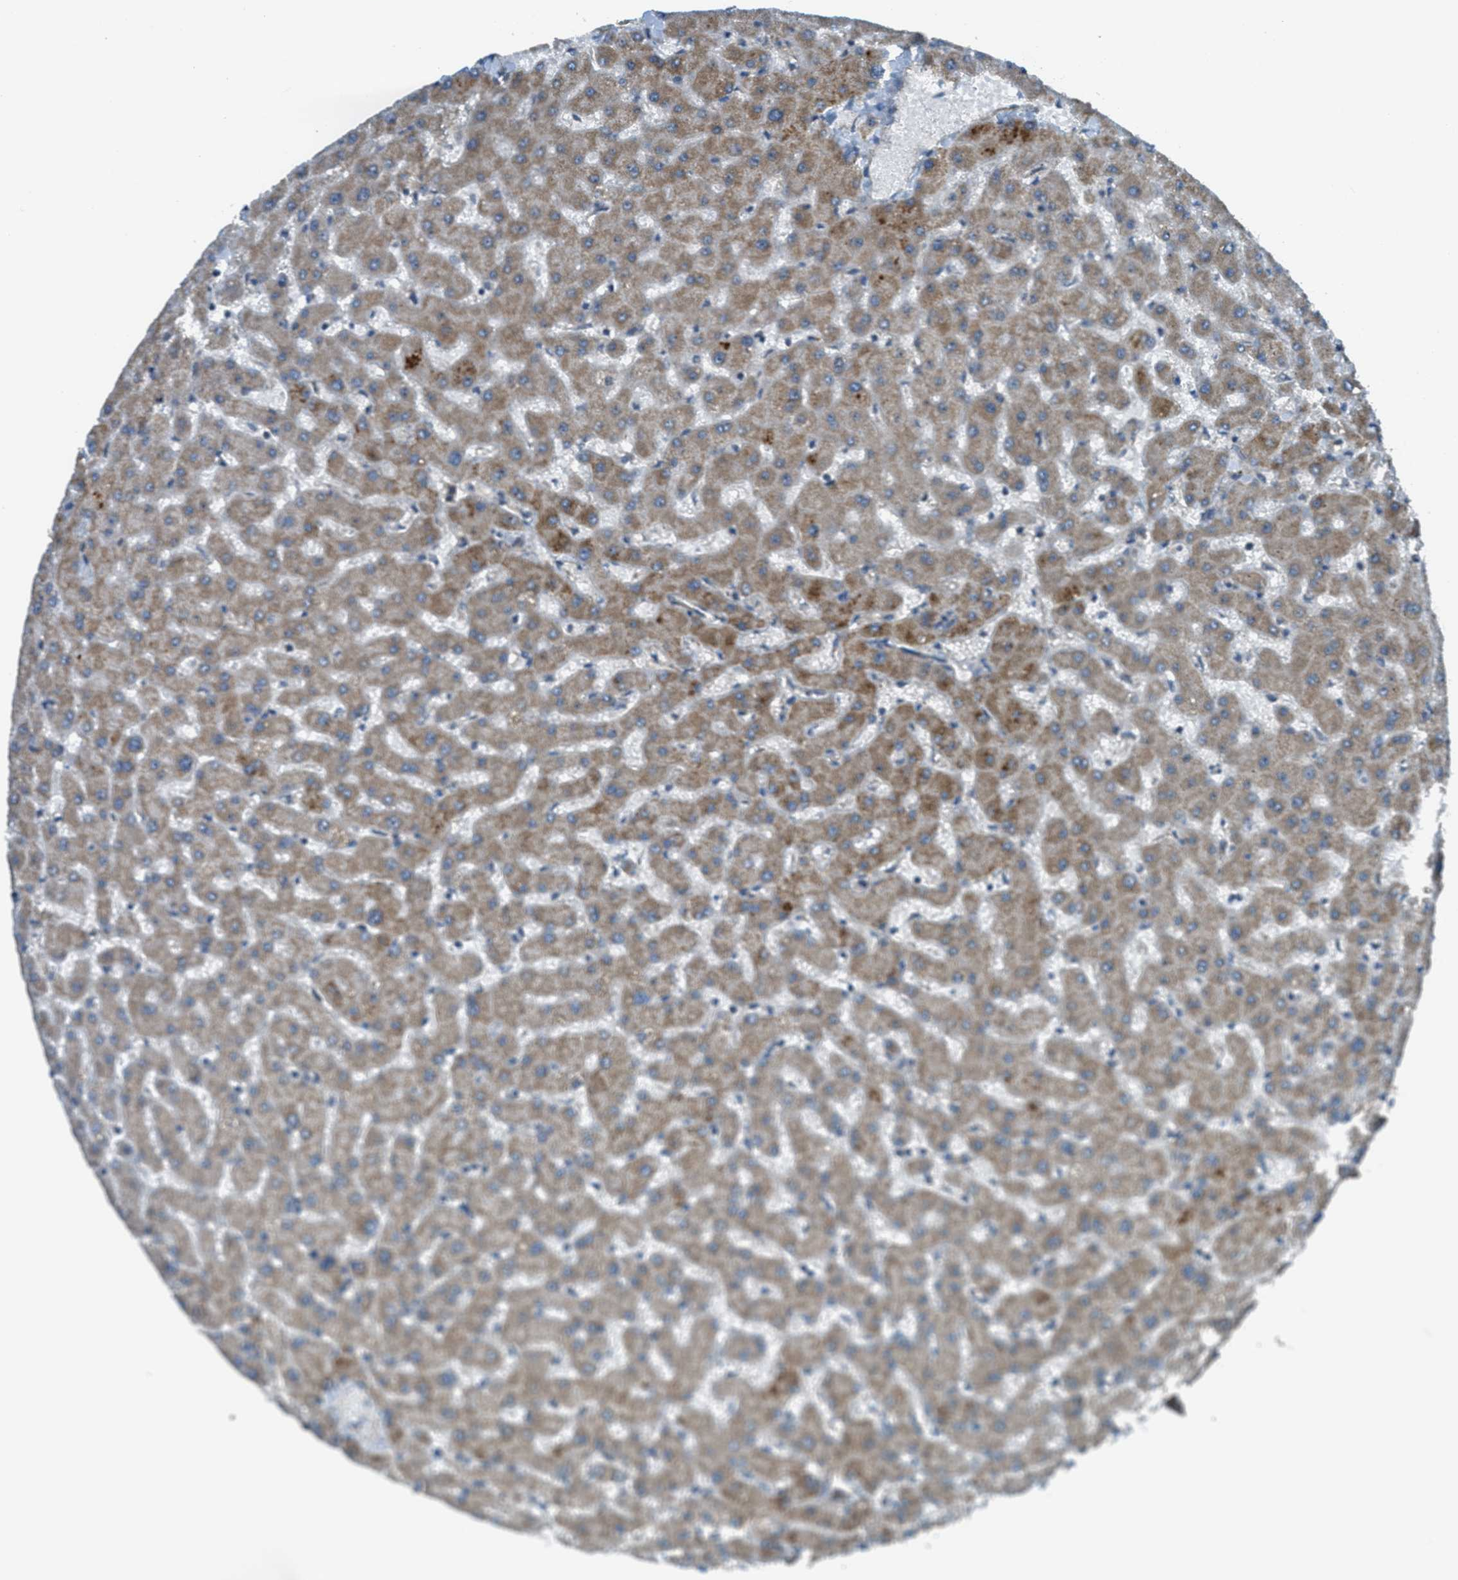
{"staining": {"intensity": "negative", "quantity": "none", "location": "none"}, "tissue": "liver", "cell_type": "Cholangiocytes", "image_type": "normal", "snomed": [{"axis": "morphology", "description": "Normal tissue, NOS"}, {"axis": "topography", "description": "Liver"}], "caption": "Micrograph shows no protein staining in cholangiocytes of unremarkable liver. (Stains: DAB (3,3'-diaminobenzidine) immunohistochemistry with hematoxylin counter stain, Microscopy: brightfield microscopy at high magnification).", "gene": "VEZT", "patient": {"sex": "female", "age": 63}}